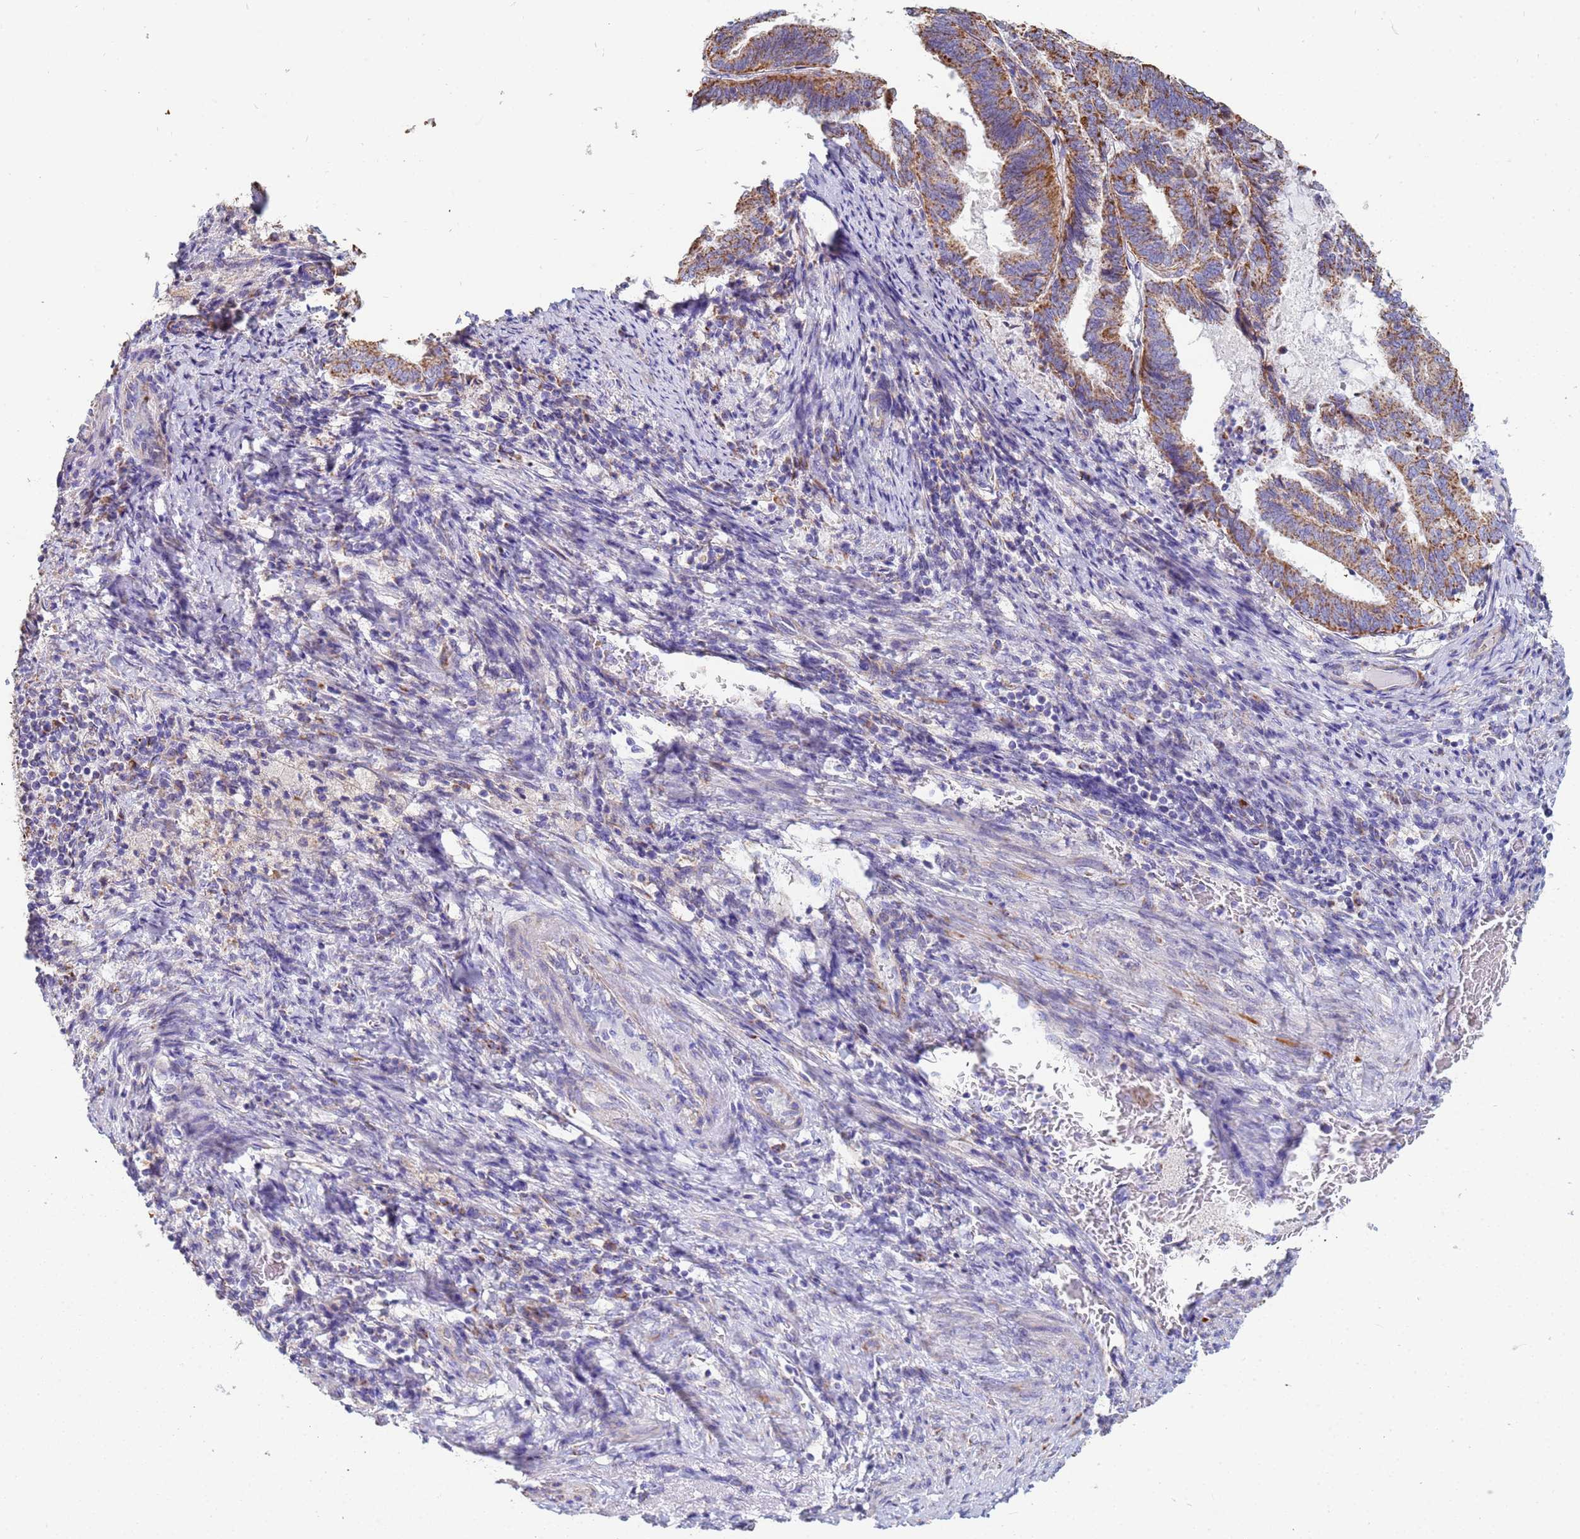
{"staining": {"intensity": "moderate", "quantity": ">75%", "location": "cytoplasmic/membranous"}, "tissue": "endometrial cancer", "cell_type": "Tumor cells", "image_type": "cancer", "snomed": [{"axis": "morphology", "description": "Adenocarcinoma, NOS"}, {"axis": "topography", "description": "Endometrium"}], "caption": "Endometrial cancer (adenocarcinoma) was stained to show a protein in brown. There is medium levels of moderate cytoplasmic/membranous expression in approximately >75% of tumor cells.", "gene": "UQCRH", "patient": {"sex": "female", "age": 80}}